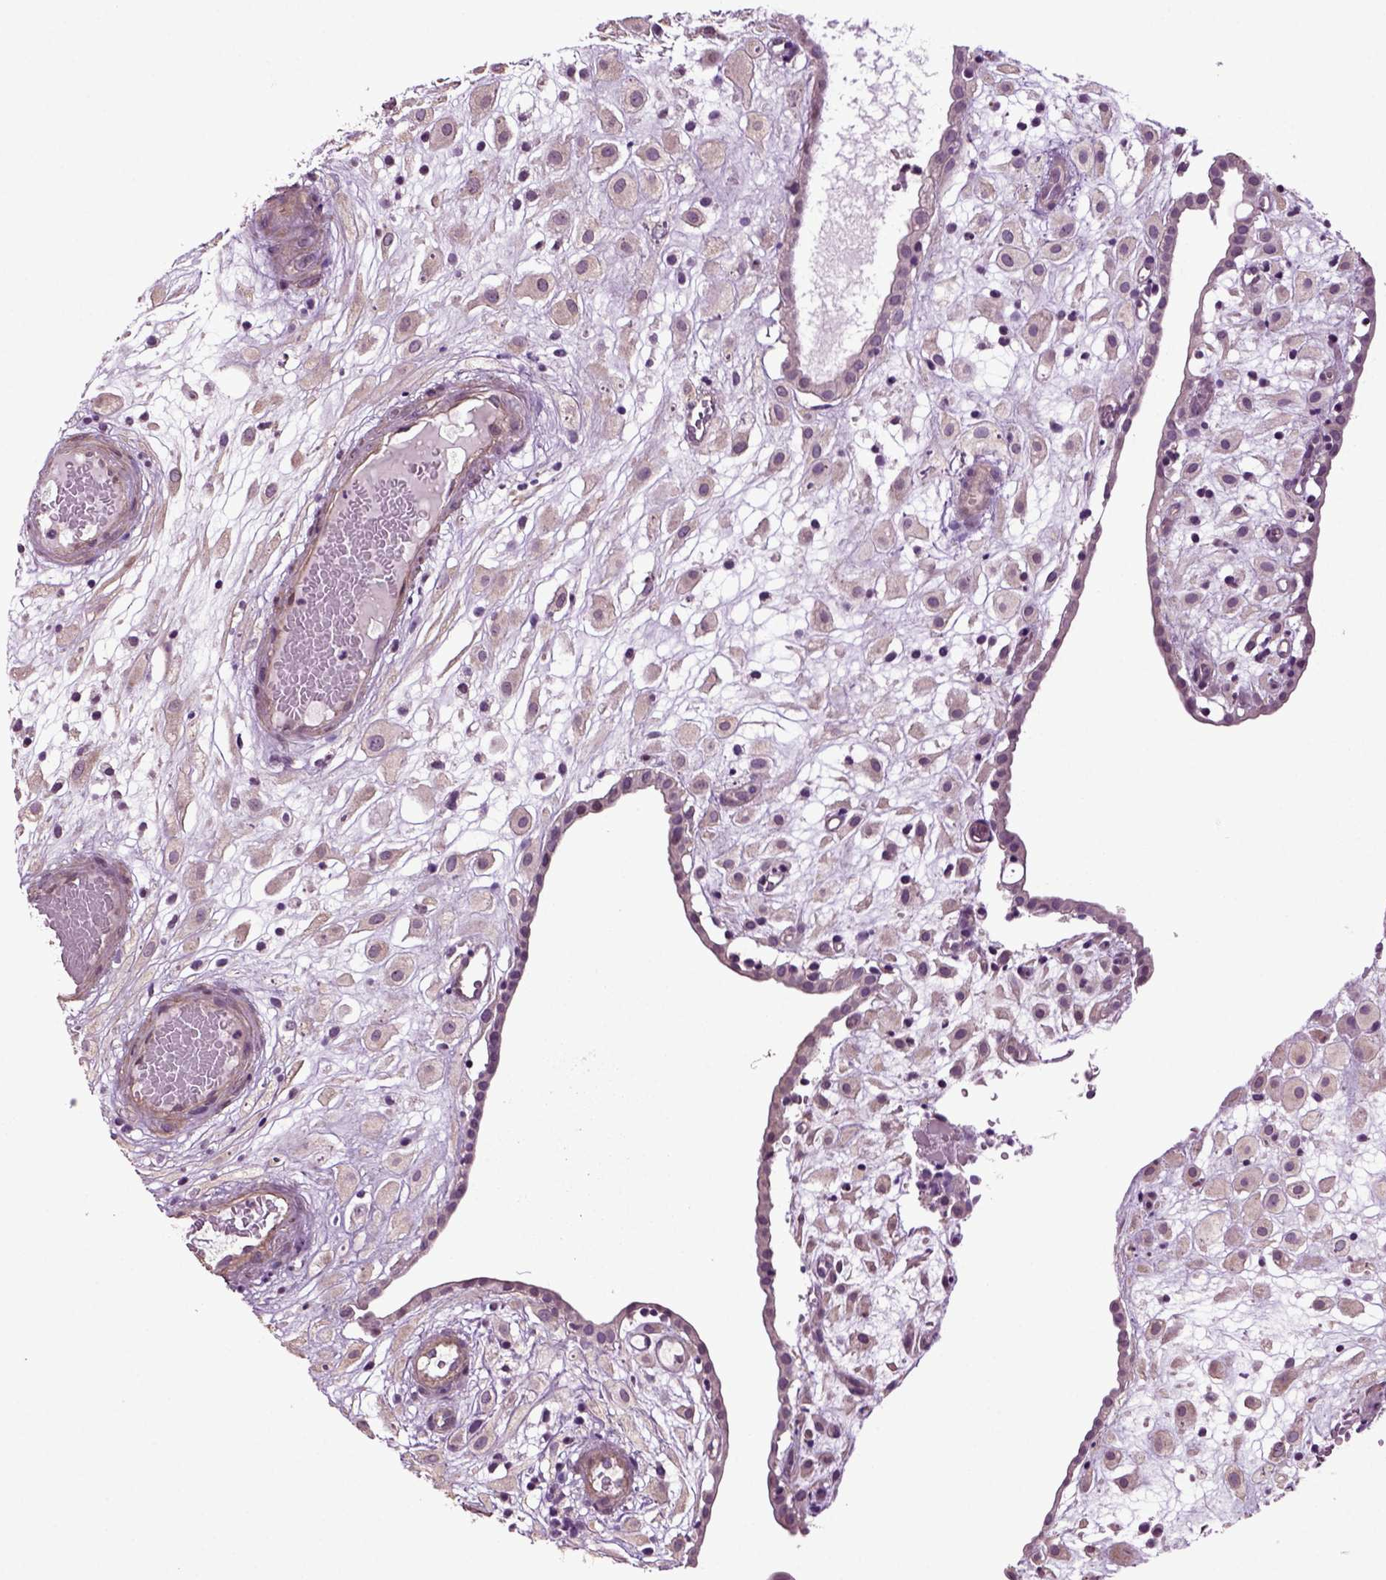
{"staining": {"intensity": "weak", "quantity": ">75%", "location": "cytoplasmic/membranous"}, "tissue": "placenta", "cell_type": "Decidual cells", "image_type": "normal", "snomed": [{"axis": "morphology", "description": "Normal tissue, NOS"}, {"axis": "topography", "description": "Placenta"}], "caption": "Approximately >75% of decidual cells in benign human placenta exhibit weak cytoplasmic/membranous protein expression as visualized by brown immunohistochemical staining.", "gene": "HAGHL", "patient": {"sex": "female", "age": 24}}